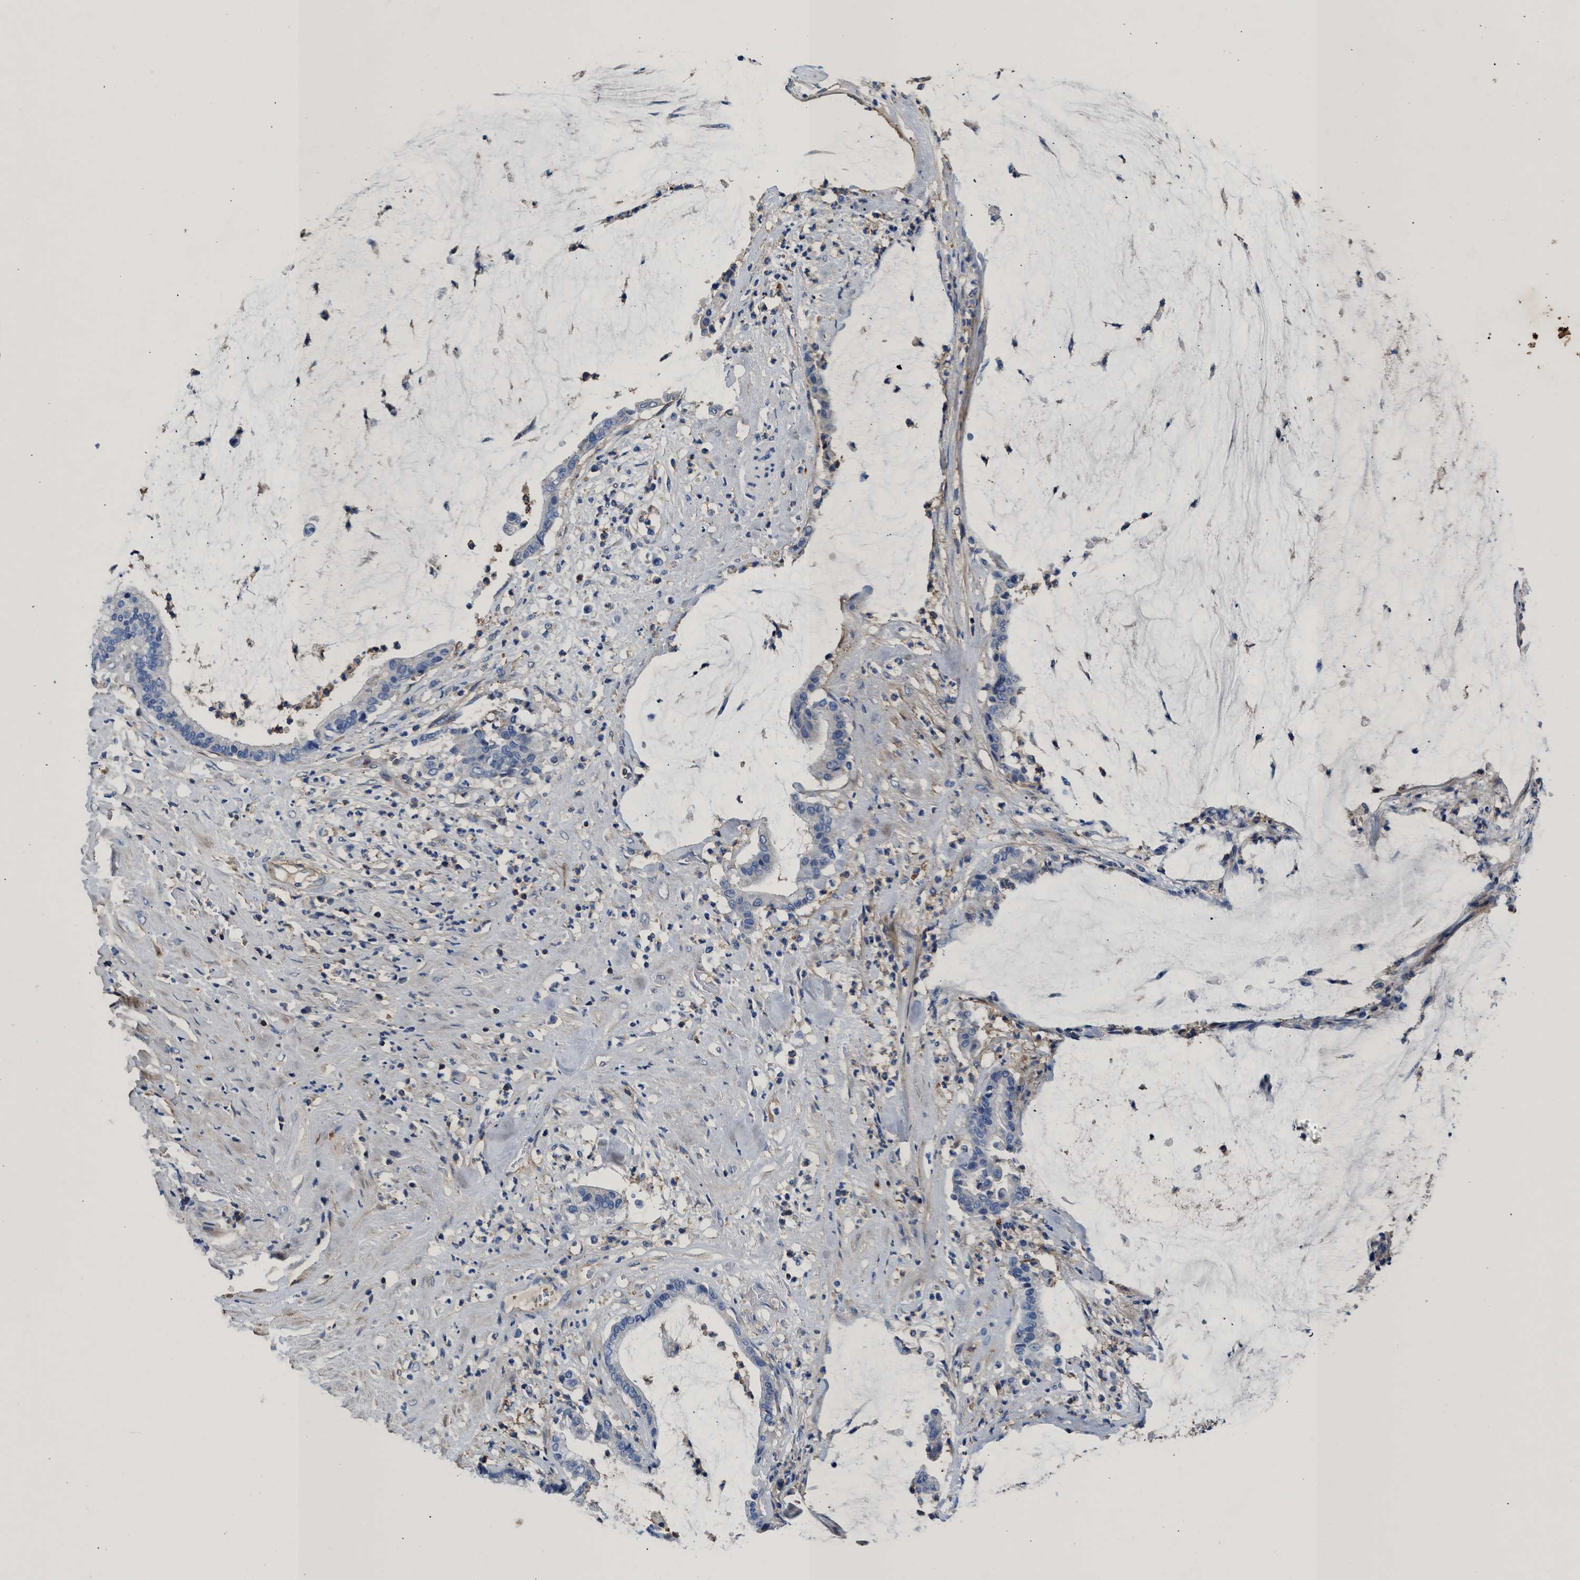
{"staining": {"intensity": "negative", "quantity": "none", "location": "none"}, "tissue": "pancreatic cancer", "cell_type": "Tumor cells", "image_type": "cancer", "snomed": [{"axis": "morphology", "description": "Adenocarcinoma, NOS"}, {"axis": "topography", "description": "Pancreas"}], "caption": "The micrograph shows no significant positivity in tumor cells of pancreatic adenocarcinoma.", "gene": "KCNQ4", "patient": {"sex": "male", "age": 41}}